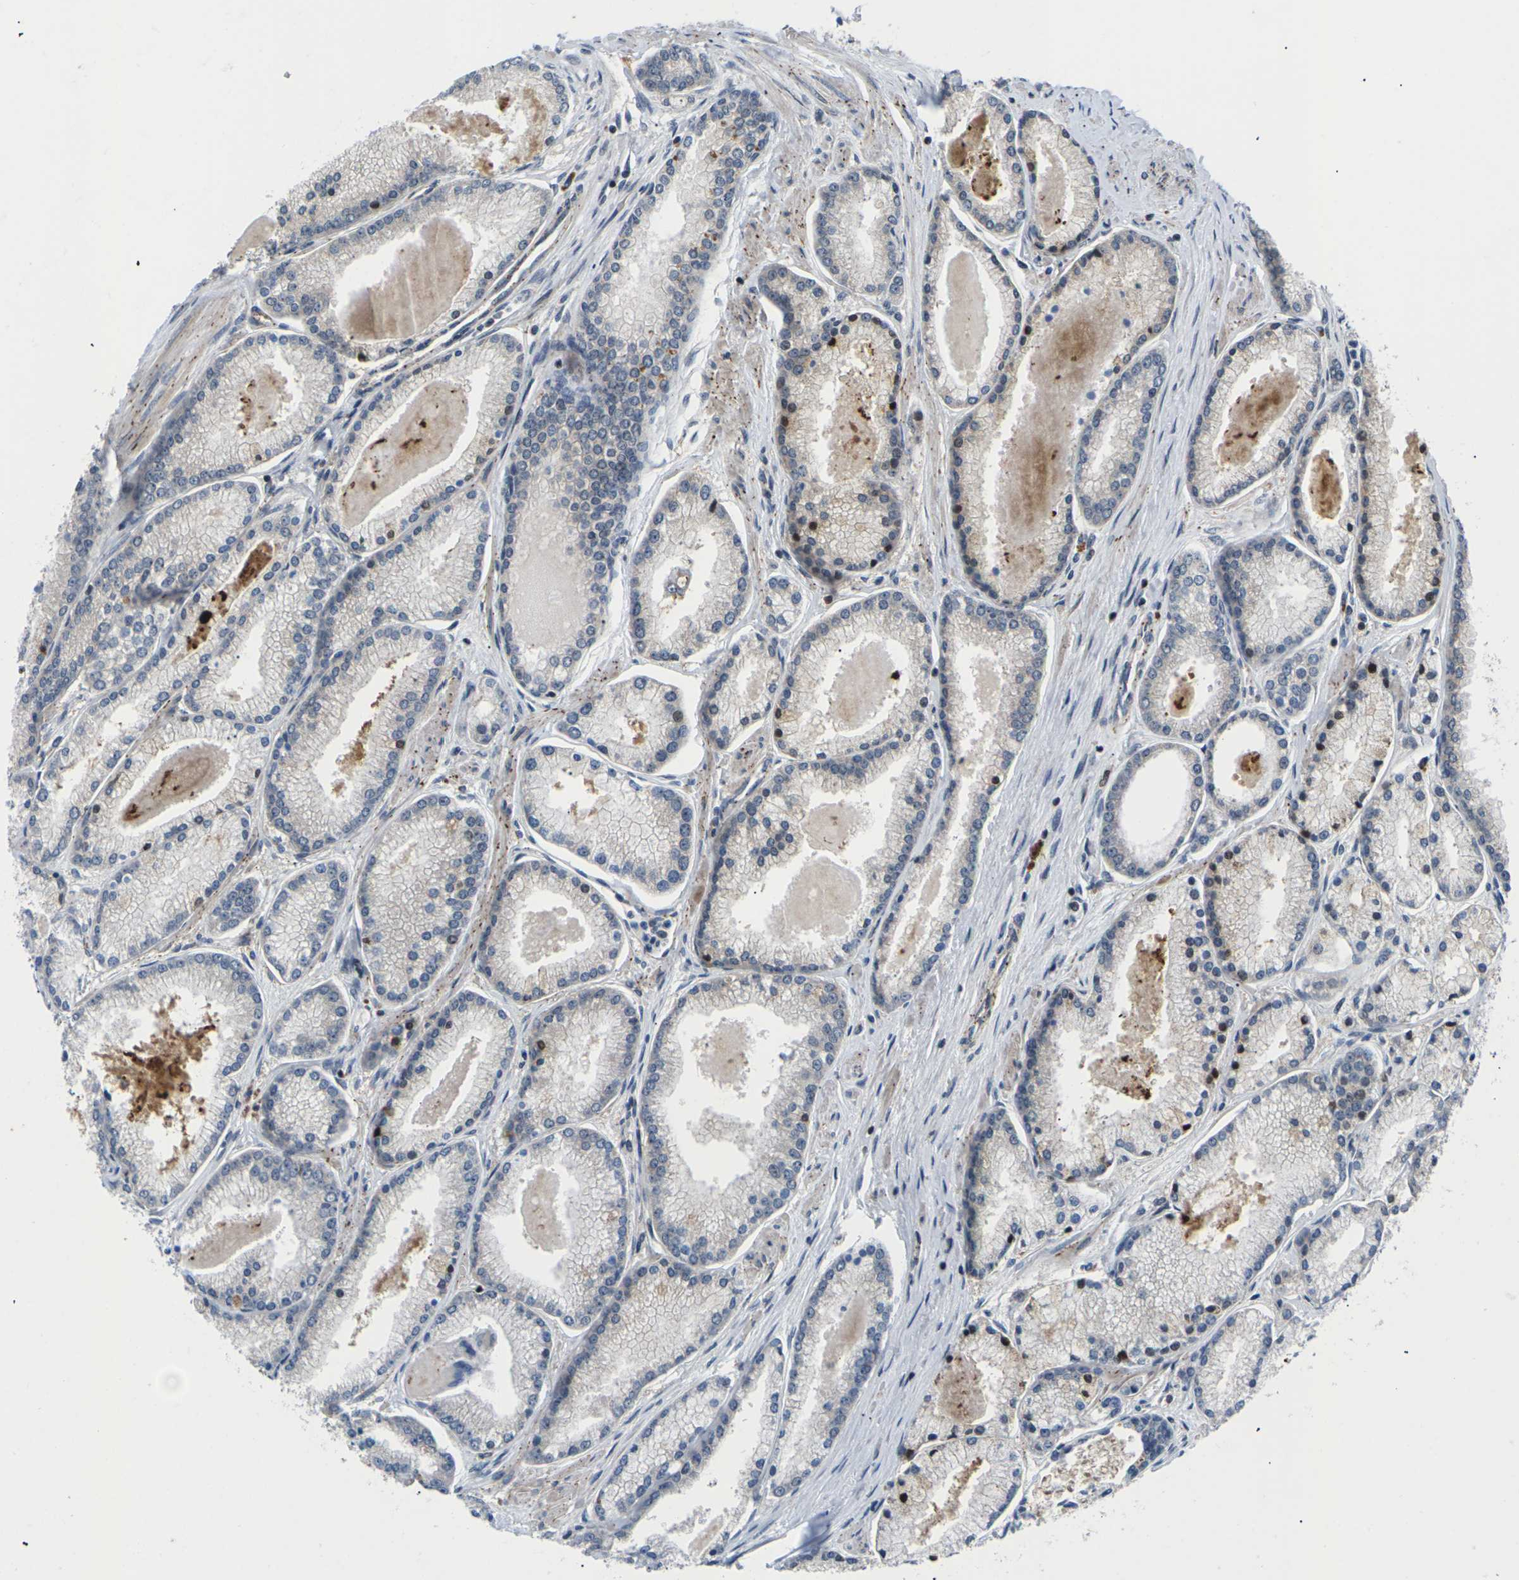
{"staining": {"intensity": "negative", "quantity": "none", "location": "none"}, "tissue": "prostate cancer", "cell_type": "Tumor cells", "image_type": "cancer", "snomed": [{"axis": "morphology", "description": "Adenocarcinoma, High grade"}, {"axis": "topography", "description": "Prostate"}], "caption": "This is an IHC histopathology image of human prostate cancer (high-grade adenocarcinoma). There is no staining in tumor cells.", "gene": "RPS6KA3", "patient": {"sex": "male", "age": 61}}